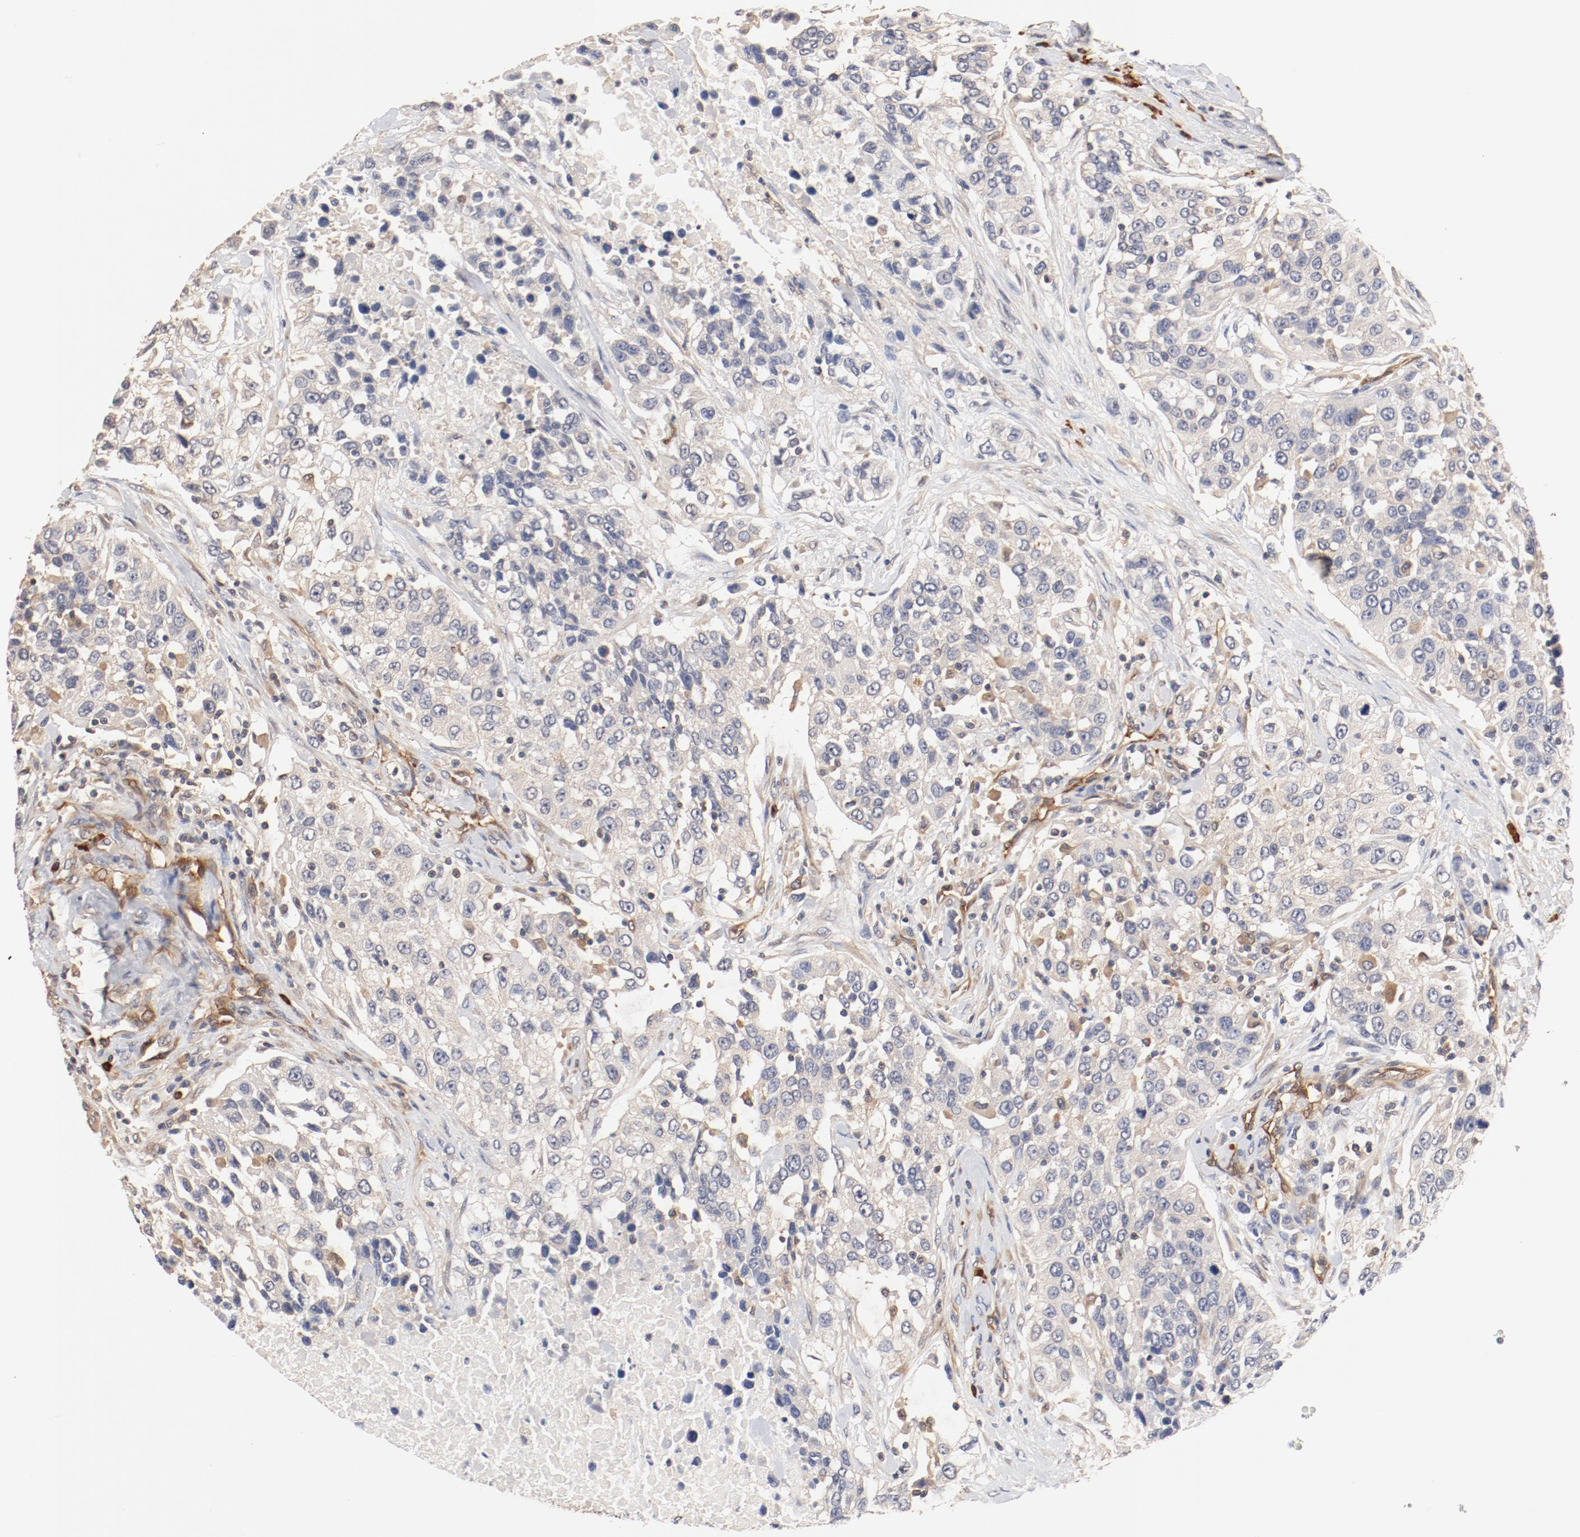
{"staining": {"intensity": "weak", "quantity": ">75%", "location": "cytoplasmic/membranous"}, "tissue": "urothelial cancer", "cell_type": "Tumor cells", "image_type": "cancer", "snomed": [{"axis": "morphology", "description": "Urothelial carcinoma, High grade"}, {"axis": "topography", "description": "Urinary bladder"}], "caption": "DAB immunohistochemical staining of urothelial cancer demonstrates weak cytoplasmic/membranous protein staining in about >75% of tumor cells.", "gene": "UBE2J1", "patient": {"sex": "female", "age": 80}}